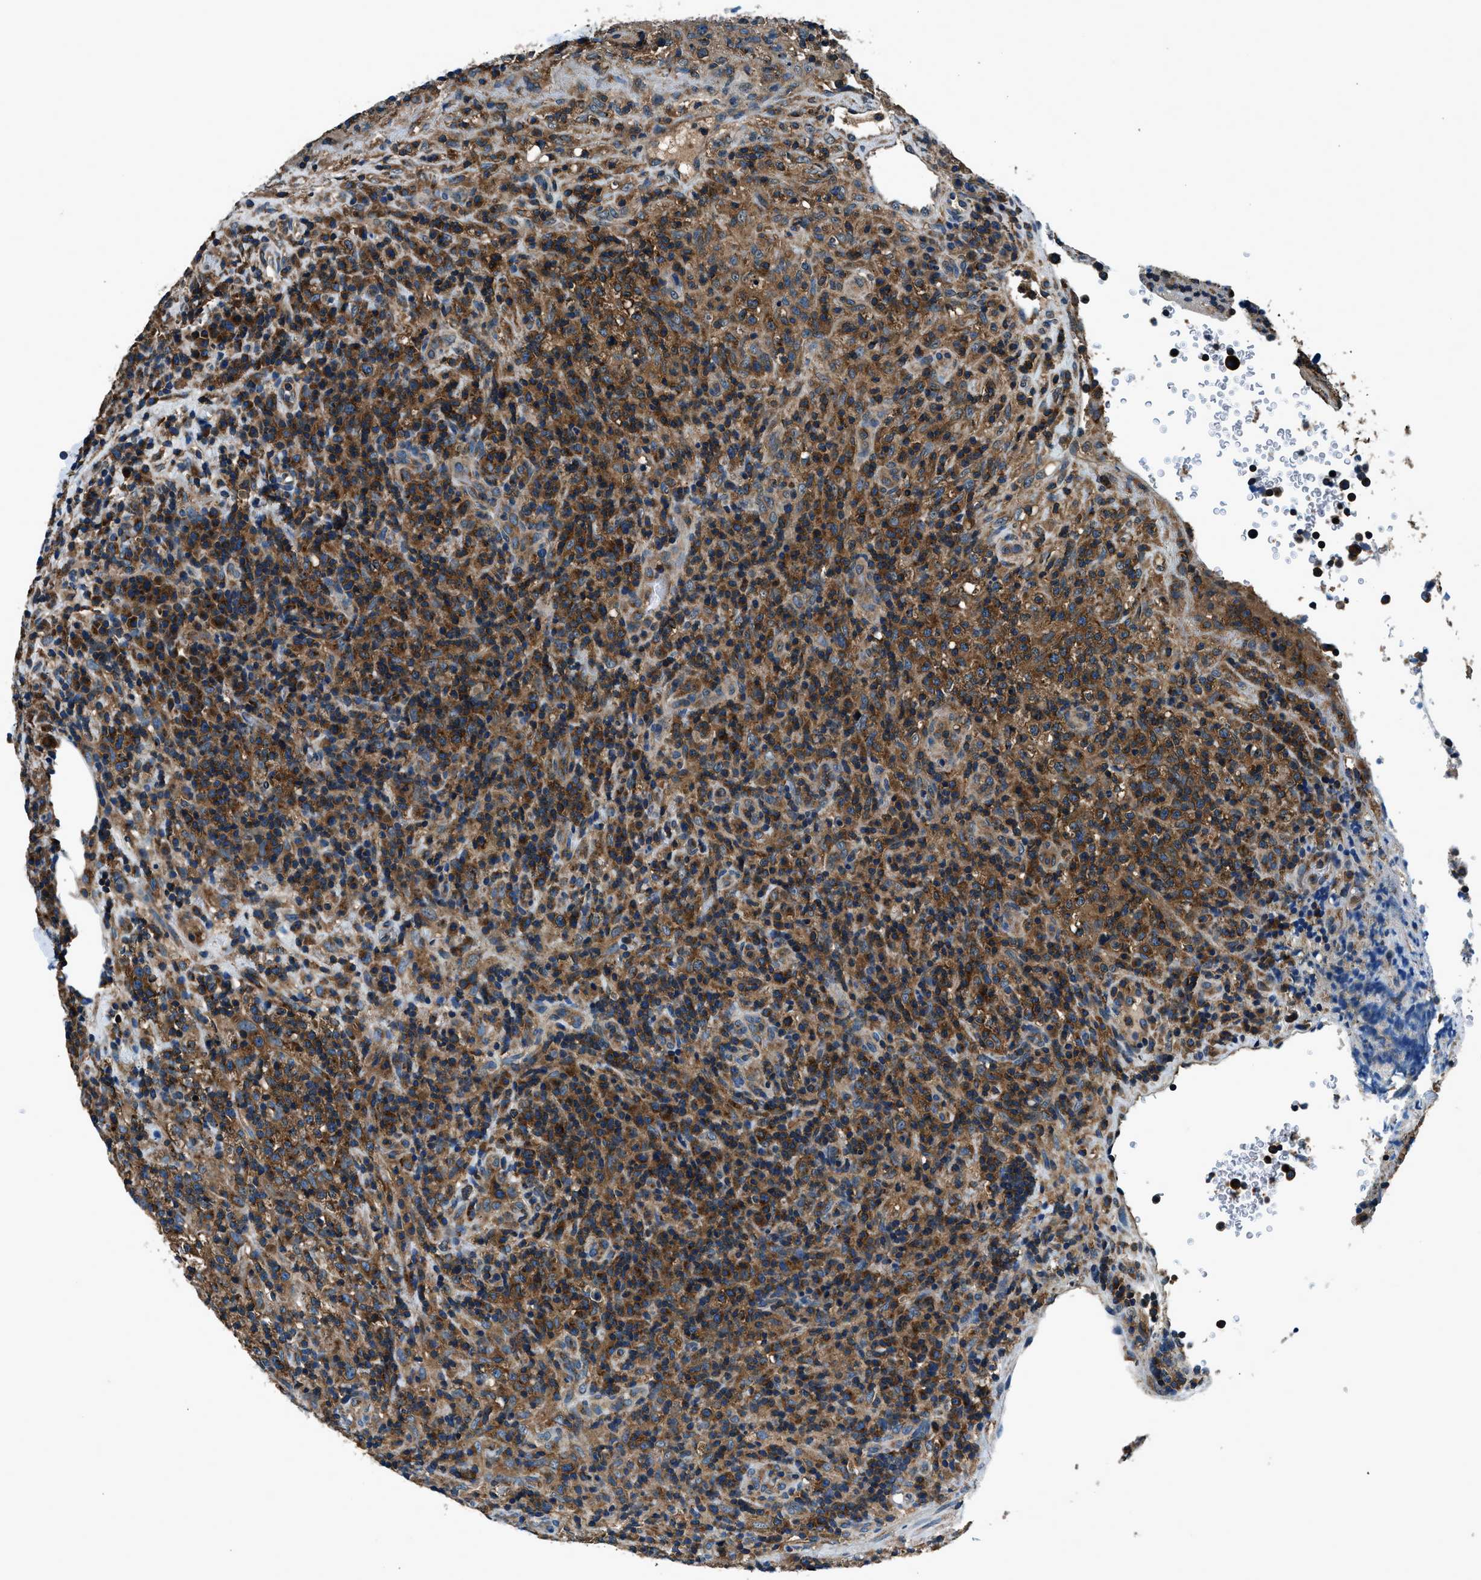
{"staining": {"intensity": "strong", "quantity": ">75%", "location": "cytoplasmic/membranous"}, "tissue": "lymphoma", "cell_type": "Tumor cells", "image_type": "cancer", "snomed": [{"axis": "morphology", "description": "Malignant lymphoma, non-Hodgkin's type, High grade"}, {"axis": "topography", "description": "Lymph node"}], "caption": "Lymphoma tissue shows strong cytoplasmic/membranous positivity in about >75% of tumor cells, visualized by immunohistochemistry. The protein is stained brown, and the nuclei are stained in blue (DAB (3,3'-diaminobenzidine) IHC with brightfield microscopy, high magnification).", "gene": "ARFGAP2", "patient": {"sex": "female", "age": 76}}